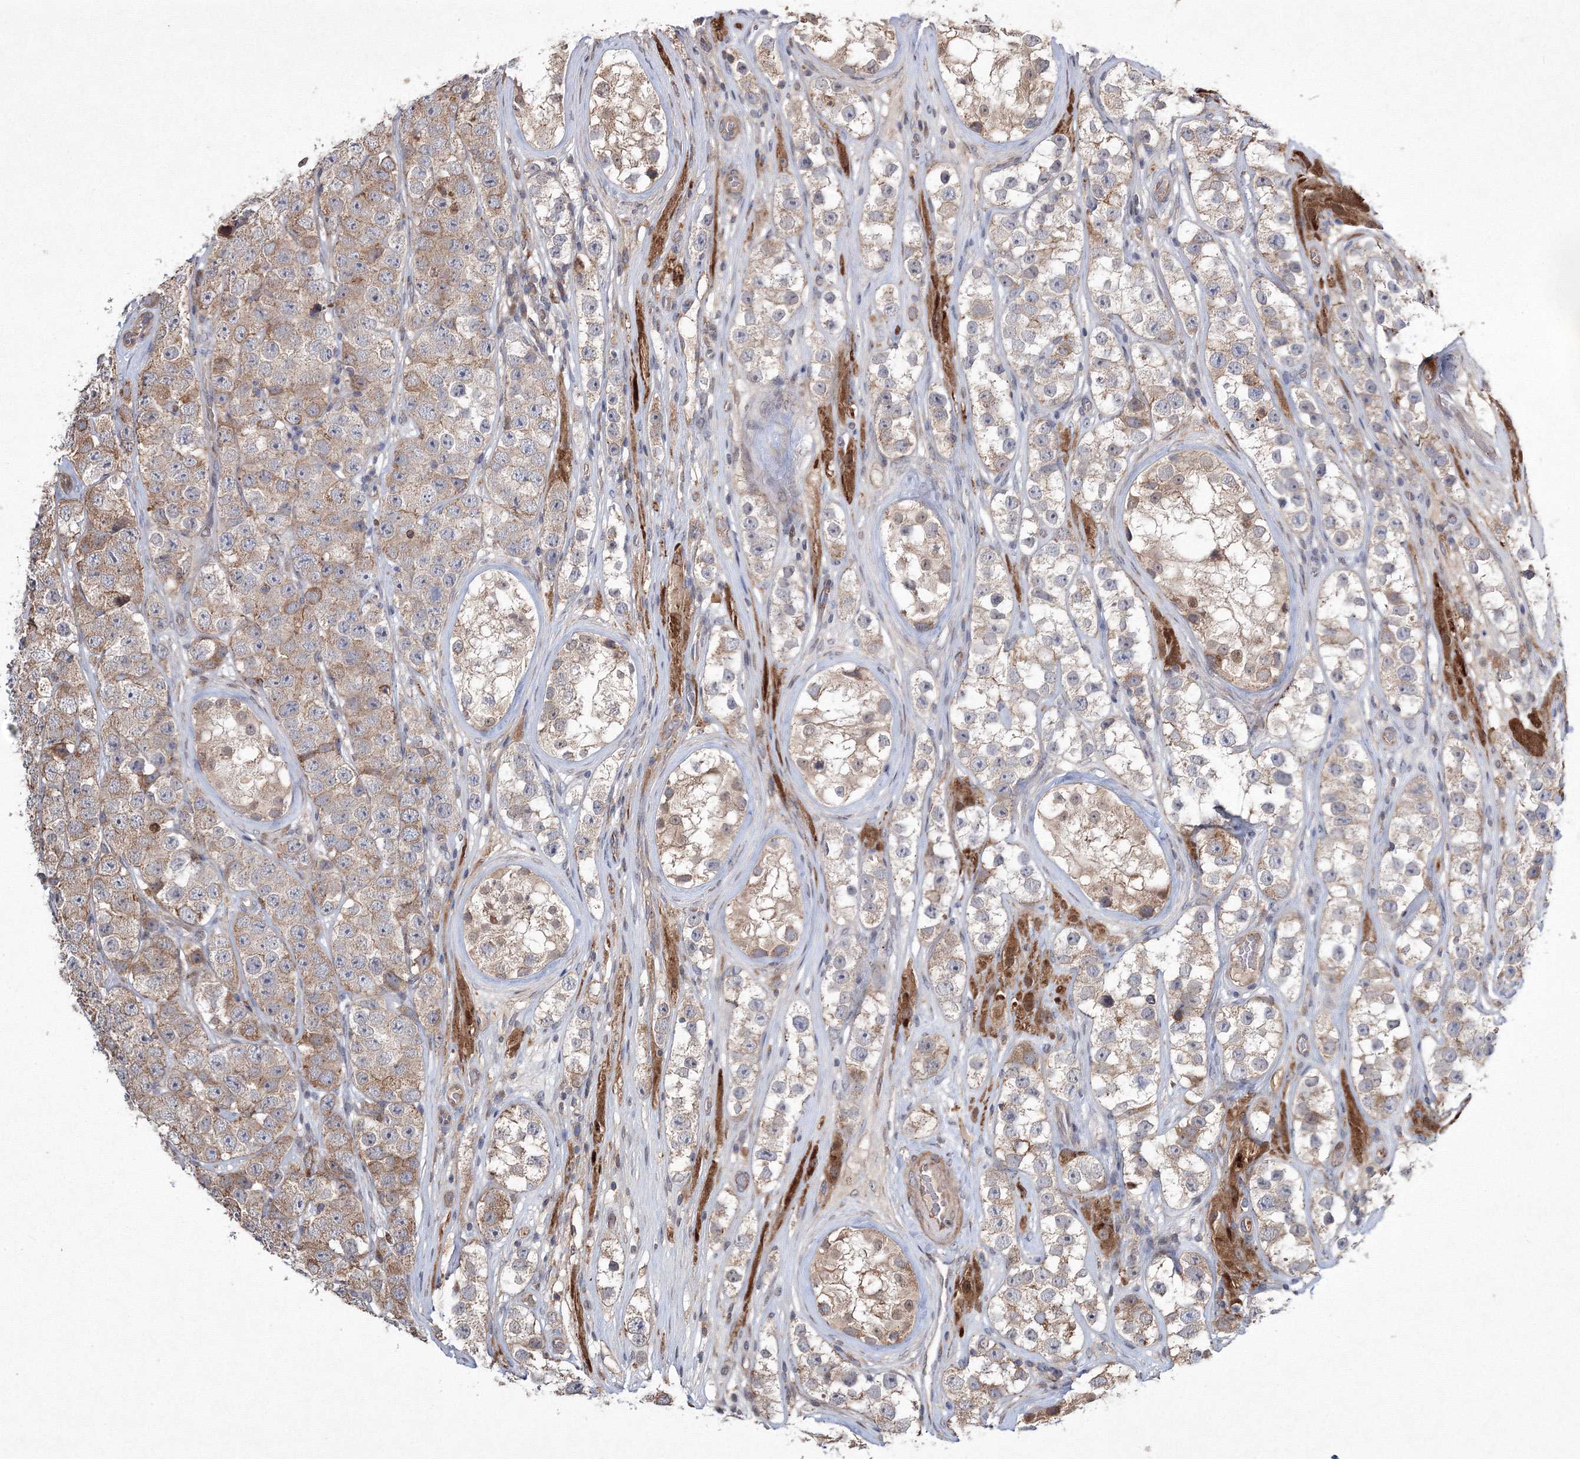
{"staining": {"intensity": "weak", "quantity": ">75%", "location": "cytoplasmic/membranous"}, "tissue": "testis cancer", "cell_type": "Tumor cells", "image_type": "cancer", "snomed": [{"axis": "morphology", "description": "Seminoma, NOS"}, {"axis": "topography", "description": "Testis"}], "caption": "This micrograph exhibits IHC staining of testis seminoma, with low weak cytoplasmic/membranous expression in about >75% of tumor cells.", "gene": "RANBP3L", "patient": {"sex": "male", "age": 28}}